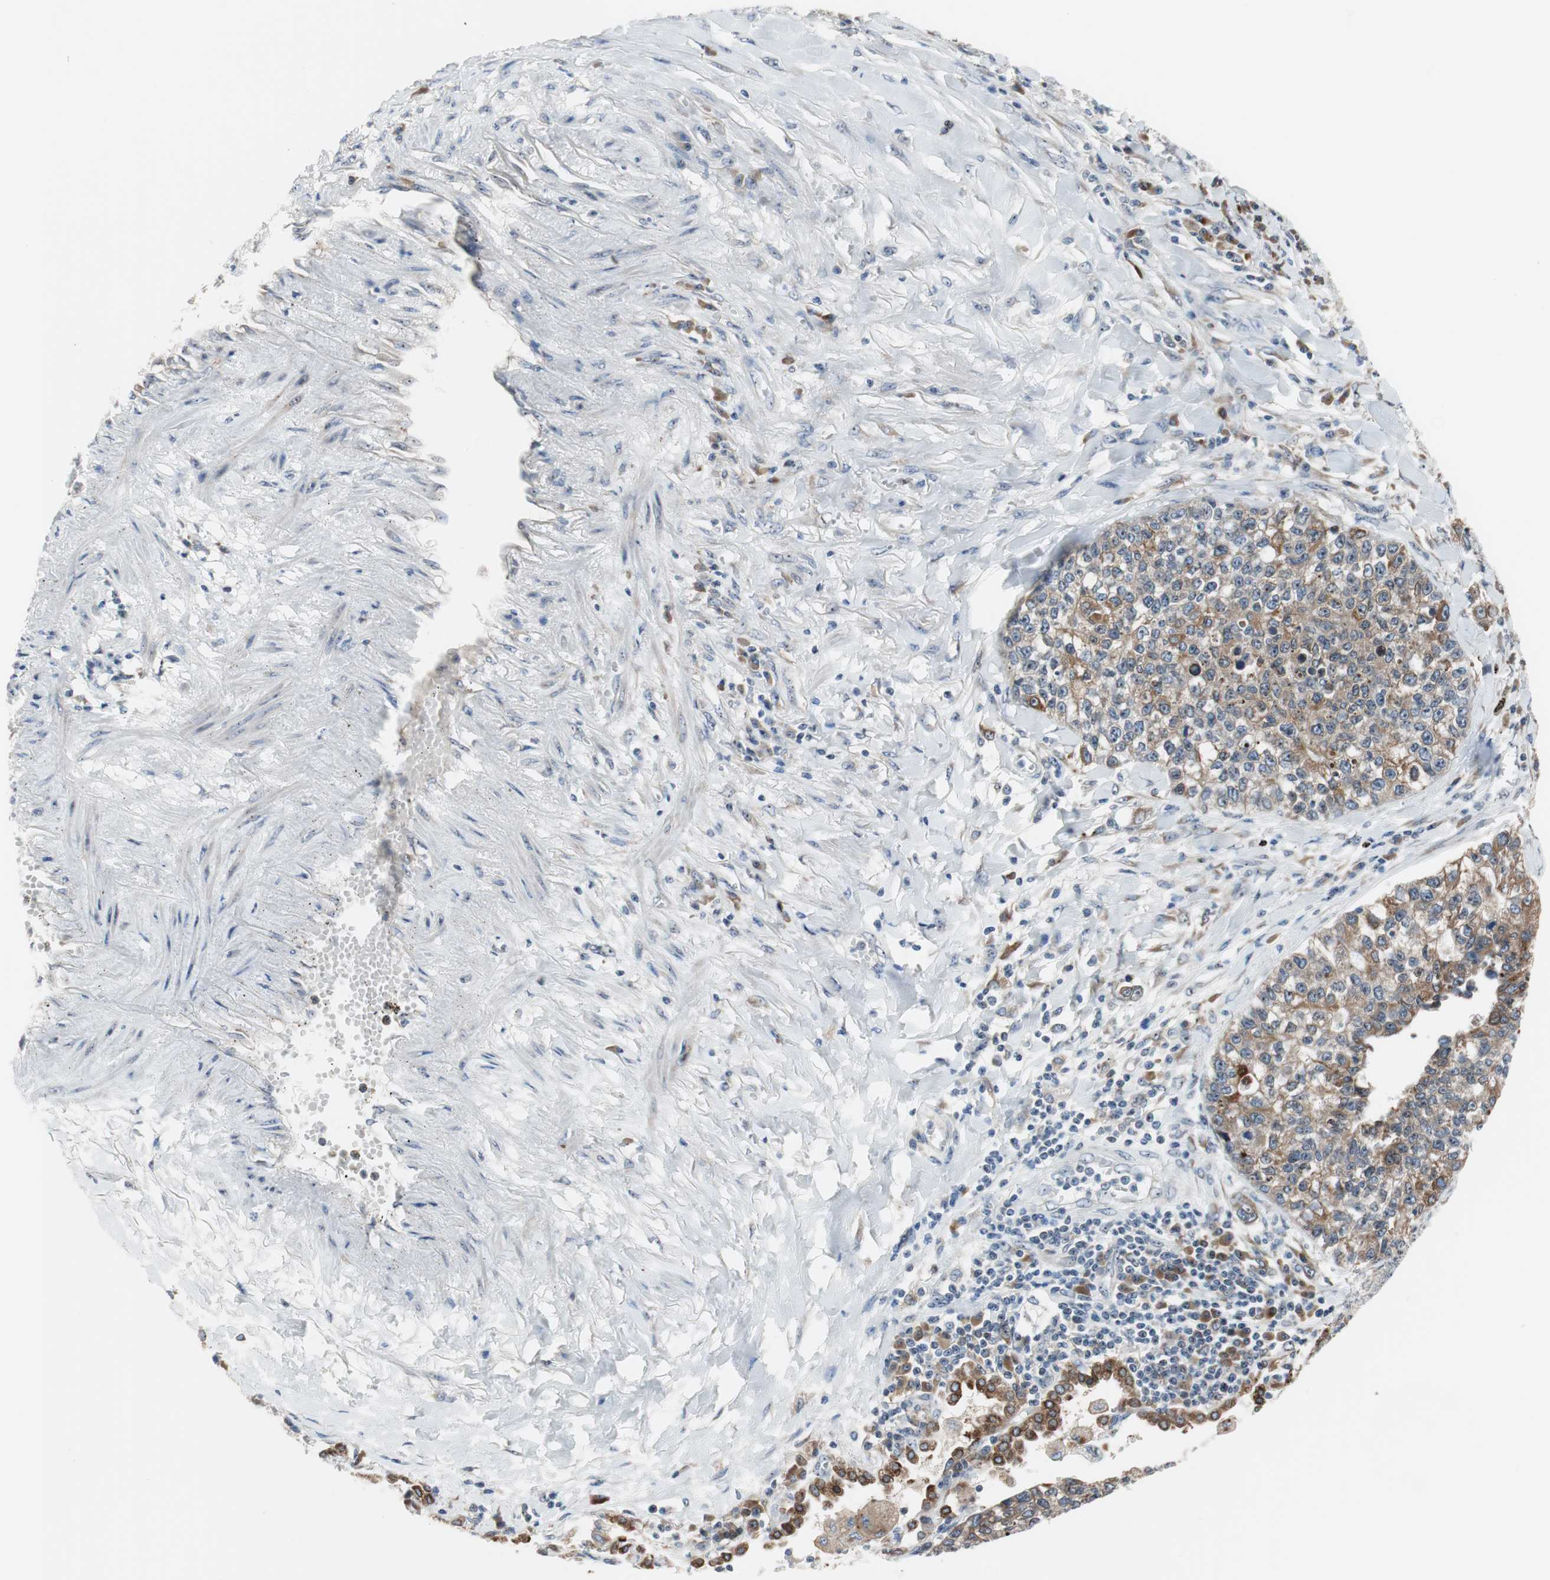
{"staining": {"intensity": "moderate", "quantity": ">75%", "location": "cytoplasmic/membranous"}, "tissue": "lung cancer", "cell_type": "Tumor cells", "image_type": "cancer", "snomed": [{"axis": "morphology", "description": "Adenocarcinoma, NOS"}, {"axis": "topography", "description": "Lung"}], "caption": "A micrograph of human lung adenocarcinoma stained for a protein exhibits moderate cytoplasmic/membranous brown staining in tumor cells.", "gene": "TMED7", "patient": {"sex": "male", "age": 49}}